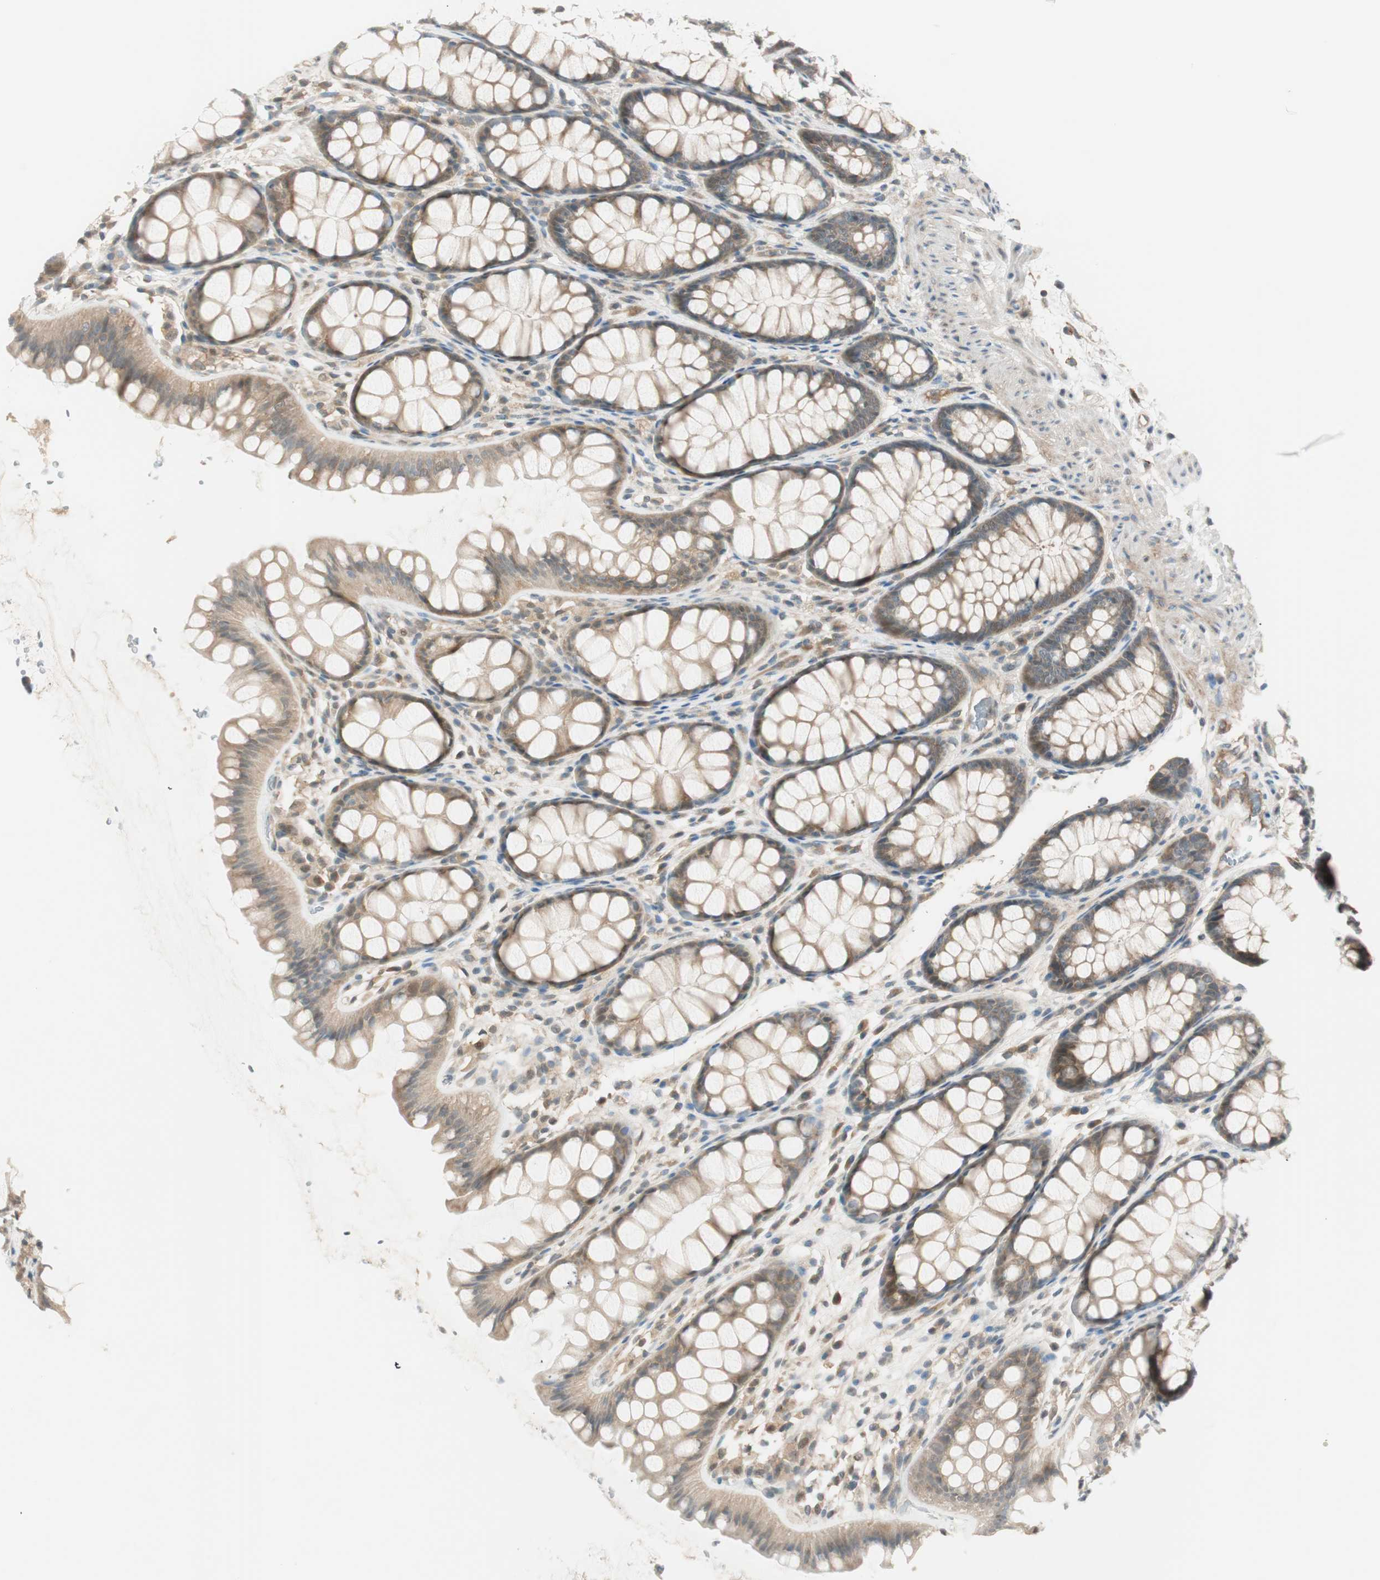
{"staining": {"intensity": "moderate", "quantity": ">75%", "location": "cytoplasmic/membranous"}, "tissue": "colon", "cell_type": "Endothelial cells", "image_type": "normal", "snomed": [{"axis": "morphology", "description": "Normal tissue, NOS"}, {"axis": "topography", "description": "Colon"}], "caption": "Normal colon was stained to show a protein in brown. There is medium levels of moderate cytoplasmic/membranous positivity in about >75% of endothelial cells.", "gene": "PSMD8", "patient": {"sex": "female", "age": 55}}